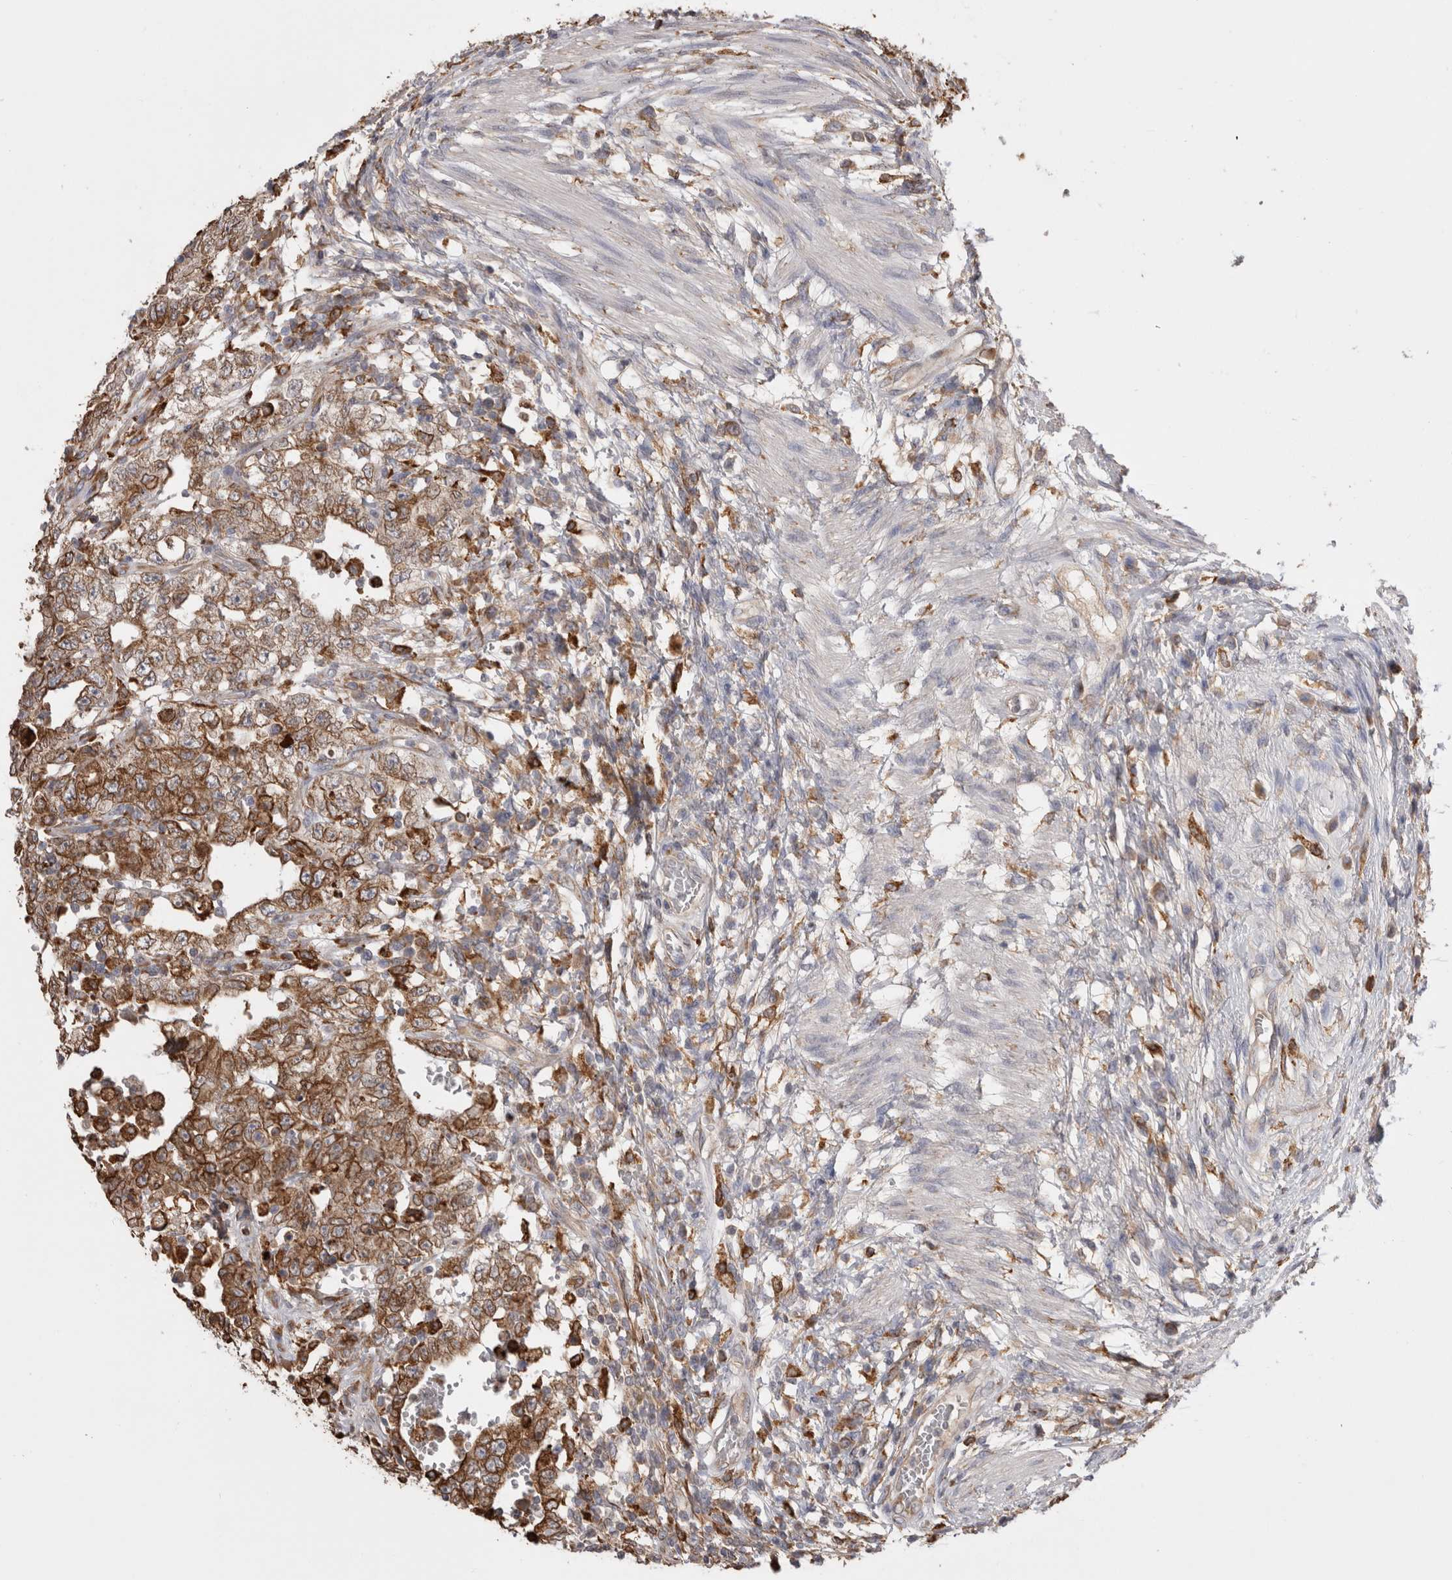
{"staining": {"intensity": "moderate", "quantity": ">75%", "location": "cytoplasmic/membranous"}, "tissue": "testis cancer", "cell_type": "Tumor cells", "image_type": "cancer", "snomed": [{"axis": "morphology", "description": "Carcinoma, Embryonal, NOS"}, {"axis": "topography", "description": "Testis"}], "caption": "Protein expression analysis of testis cancer reveals moderate cytoplasmic/membranous expression in about >75% of tumor cells.", "gene": "LRPAP1", "patient": {"sex": "male", "age": 26}}